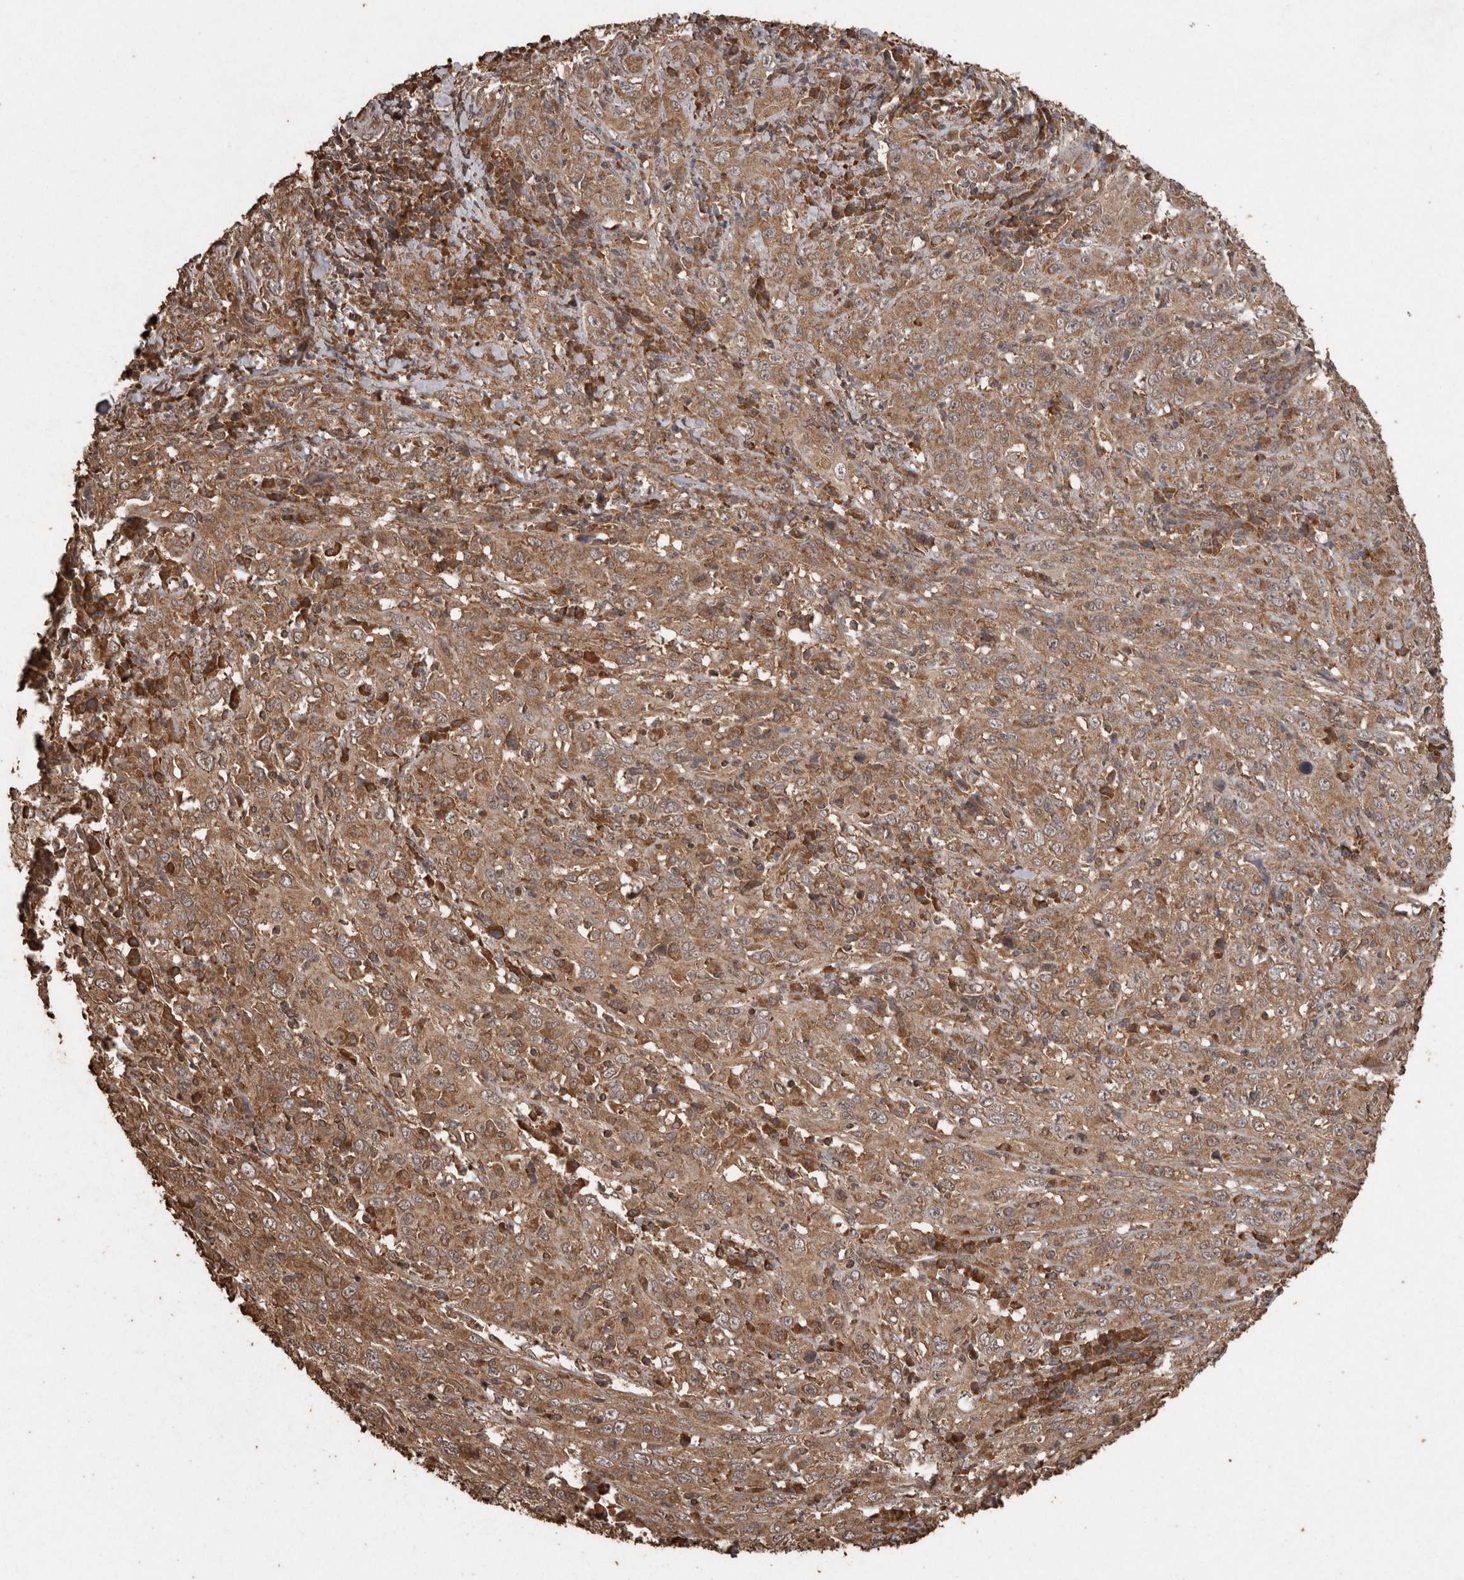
{"staining": {"intensity": "moderate", "quantity": ">75%", "location": "cytoplasmic/membranous"}, "tissue": "cervical cancer", "cell_type": "Tumor cells", "image_type": "cancer", "snomed": [{"axis": "morphology", "description": "Squamous cell carcinoma, NOS"}, {"axis": "topography", "description": "Cervix"}], "caption": "Moderate cytoplasmic/membranous positivity is seen in about >75% of tumor cells in cervical cancer. (Stains: DAB in brown, nuclei in blue, Microscopy: brightfield microscopy at high magnification).", "gene": "PINK1", "patient": {"sex": "female", "age": 46}}